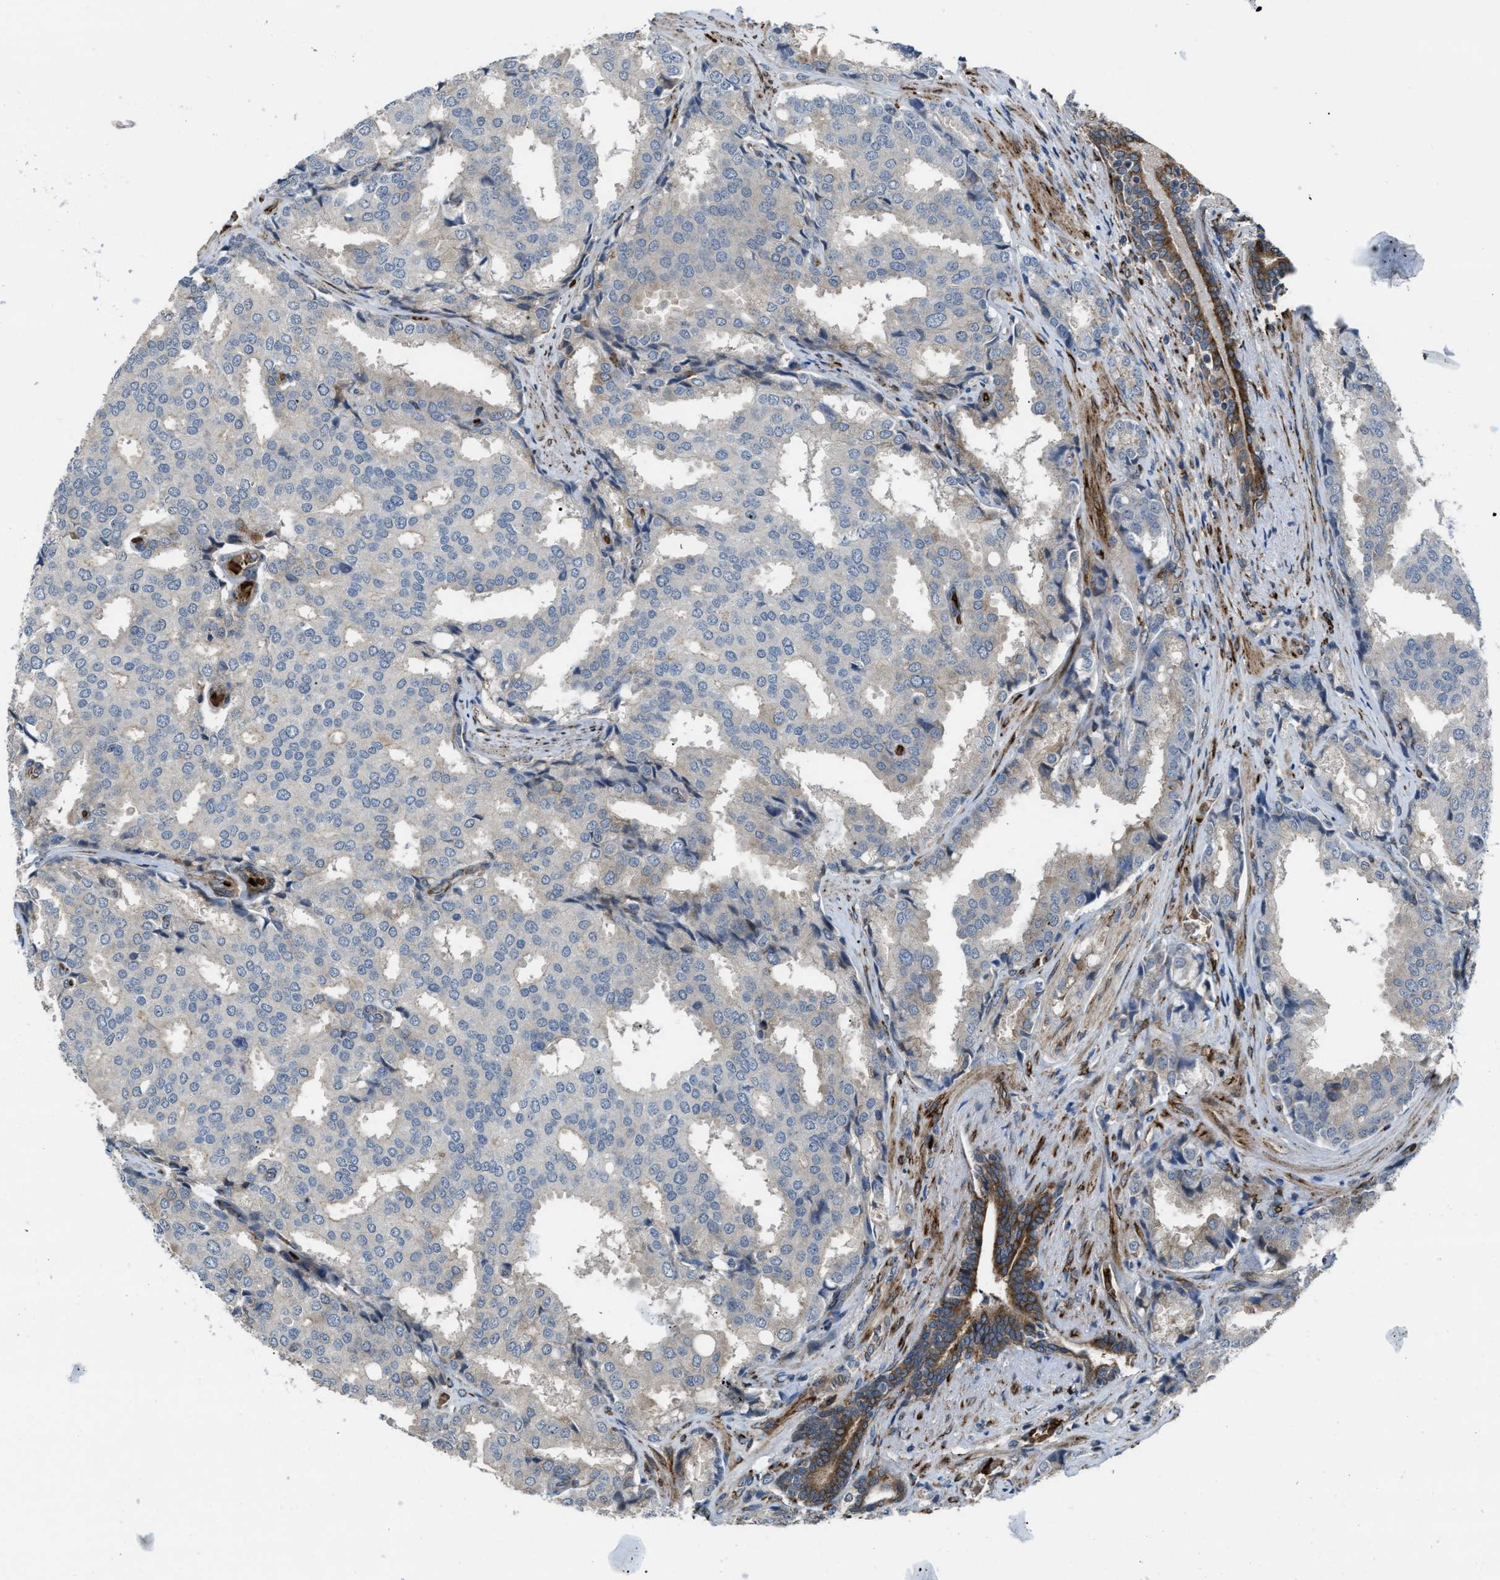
{"staining": {"intensity": "weak", "quantity": "<25%", "location": "cytoplasmic/membranous"}, "tissue": "prostate cancer", "cell_type": "Tumor cells", "image_type": "cancer", "snomed": [{"axis": "morphology", "description": "Adenocarcinoma, High grade"}, {"axis": "topography", "description": "Prostate"}], "caption": "There is no significant staining in tumor cells of adenocarcinoma (high-grade) (prostate).", "gene": "SELENOM", "patient": {"sex": "male", "age": 50}}